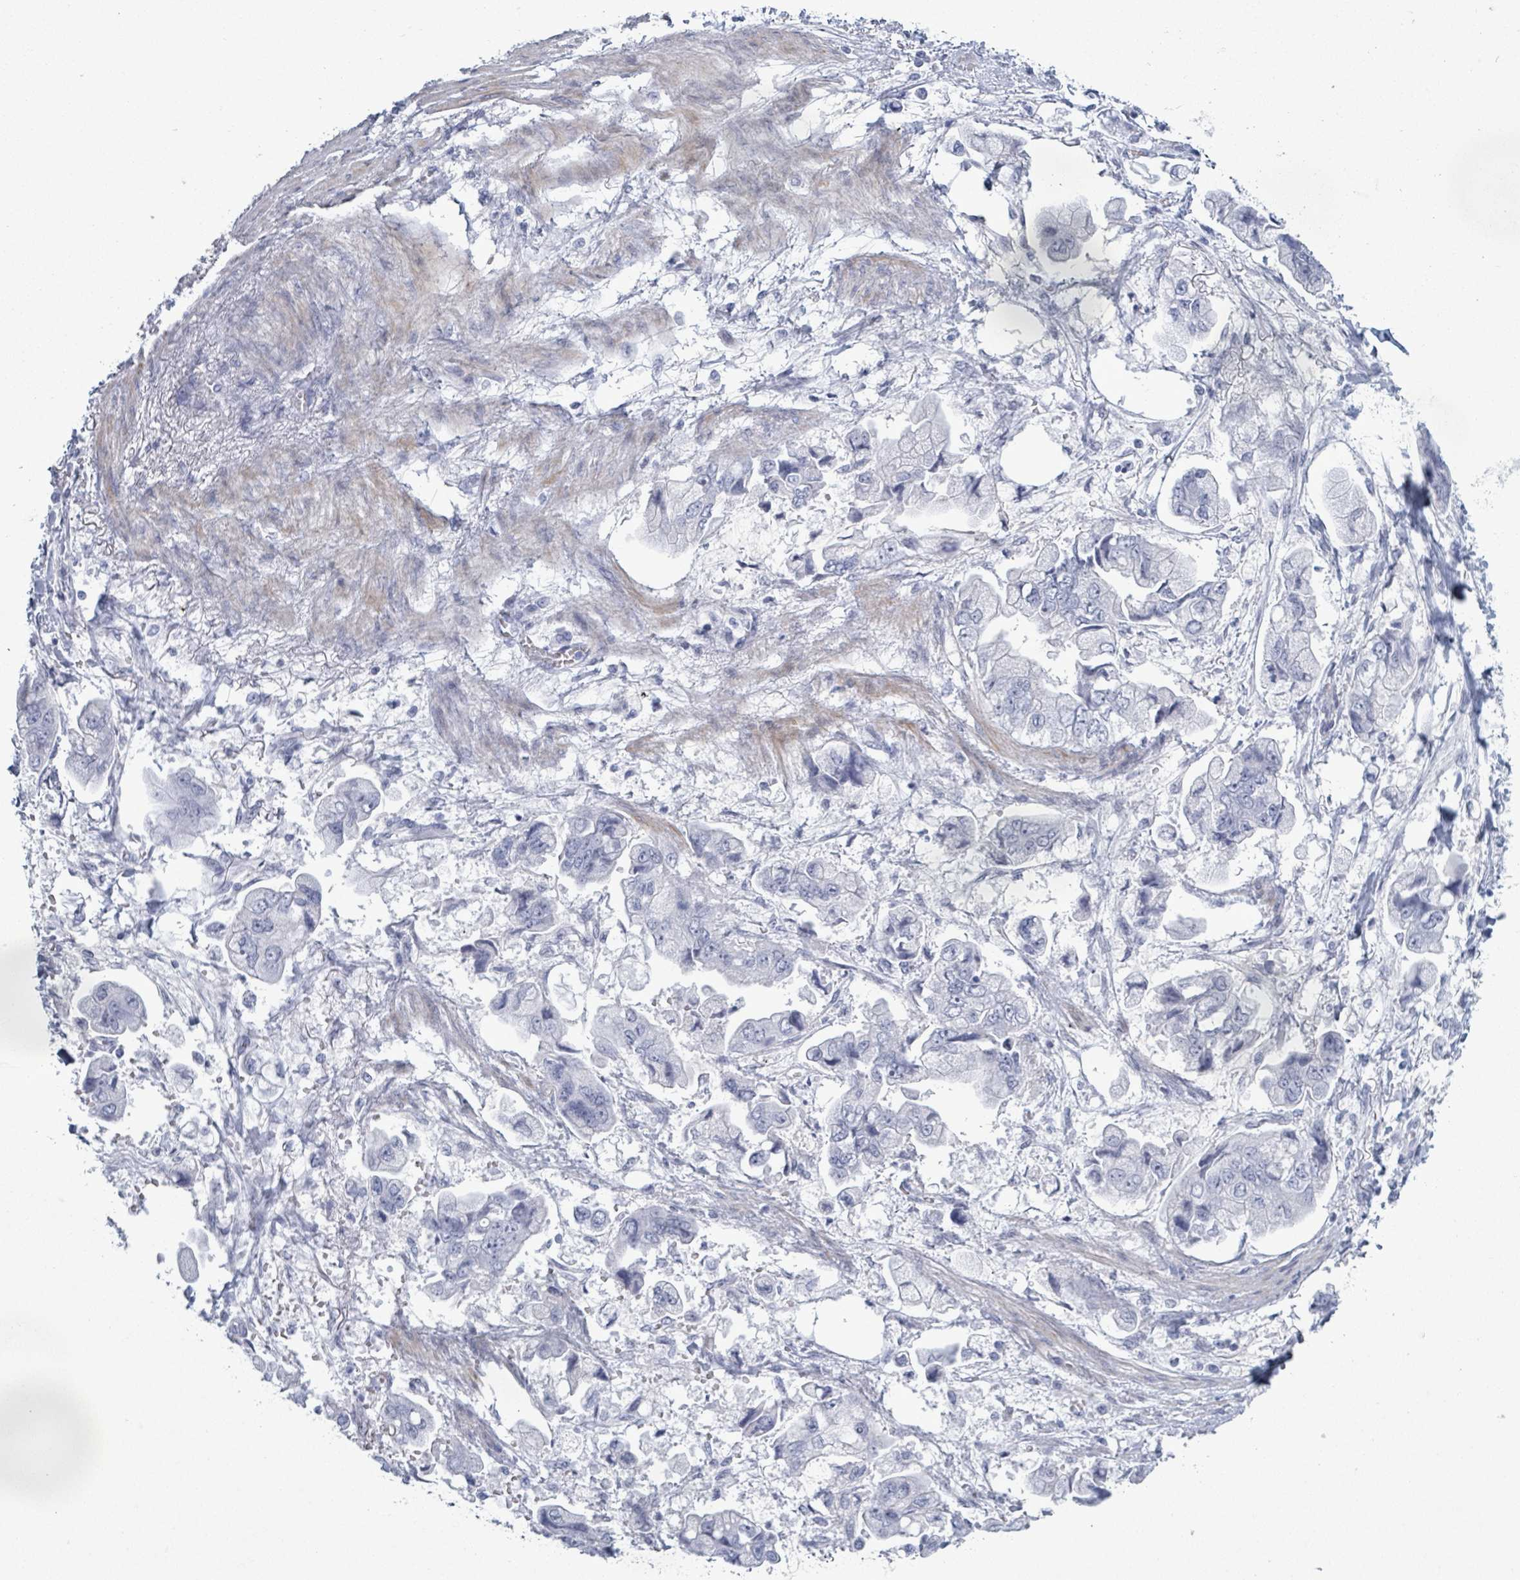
{"staining": {"intensity": "negative", "quantity": "none", "location": "none"}, "tissue": "stomach cancer", "cell_type": "Tumor cells", "image_type": "cancer", "snomed": [{"axis": "morphology", "description": "Adenocarcinoma, NOS"}, {"axis": "topography", "description": "Stomach"}], "caption": "Tumor cells show no significant protein expression in stomach adenocarcinoma.", "gene": "ZNF771", "patient": {"sex": "male", "age": 62}}